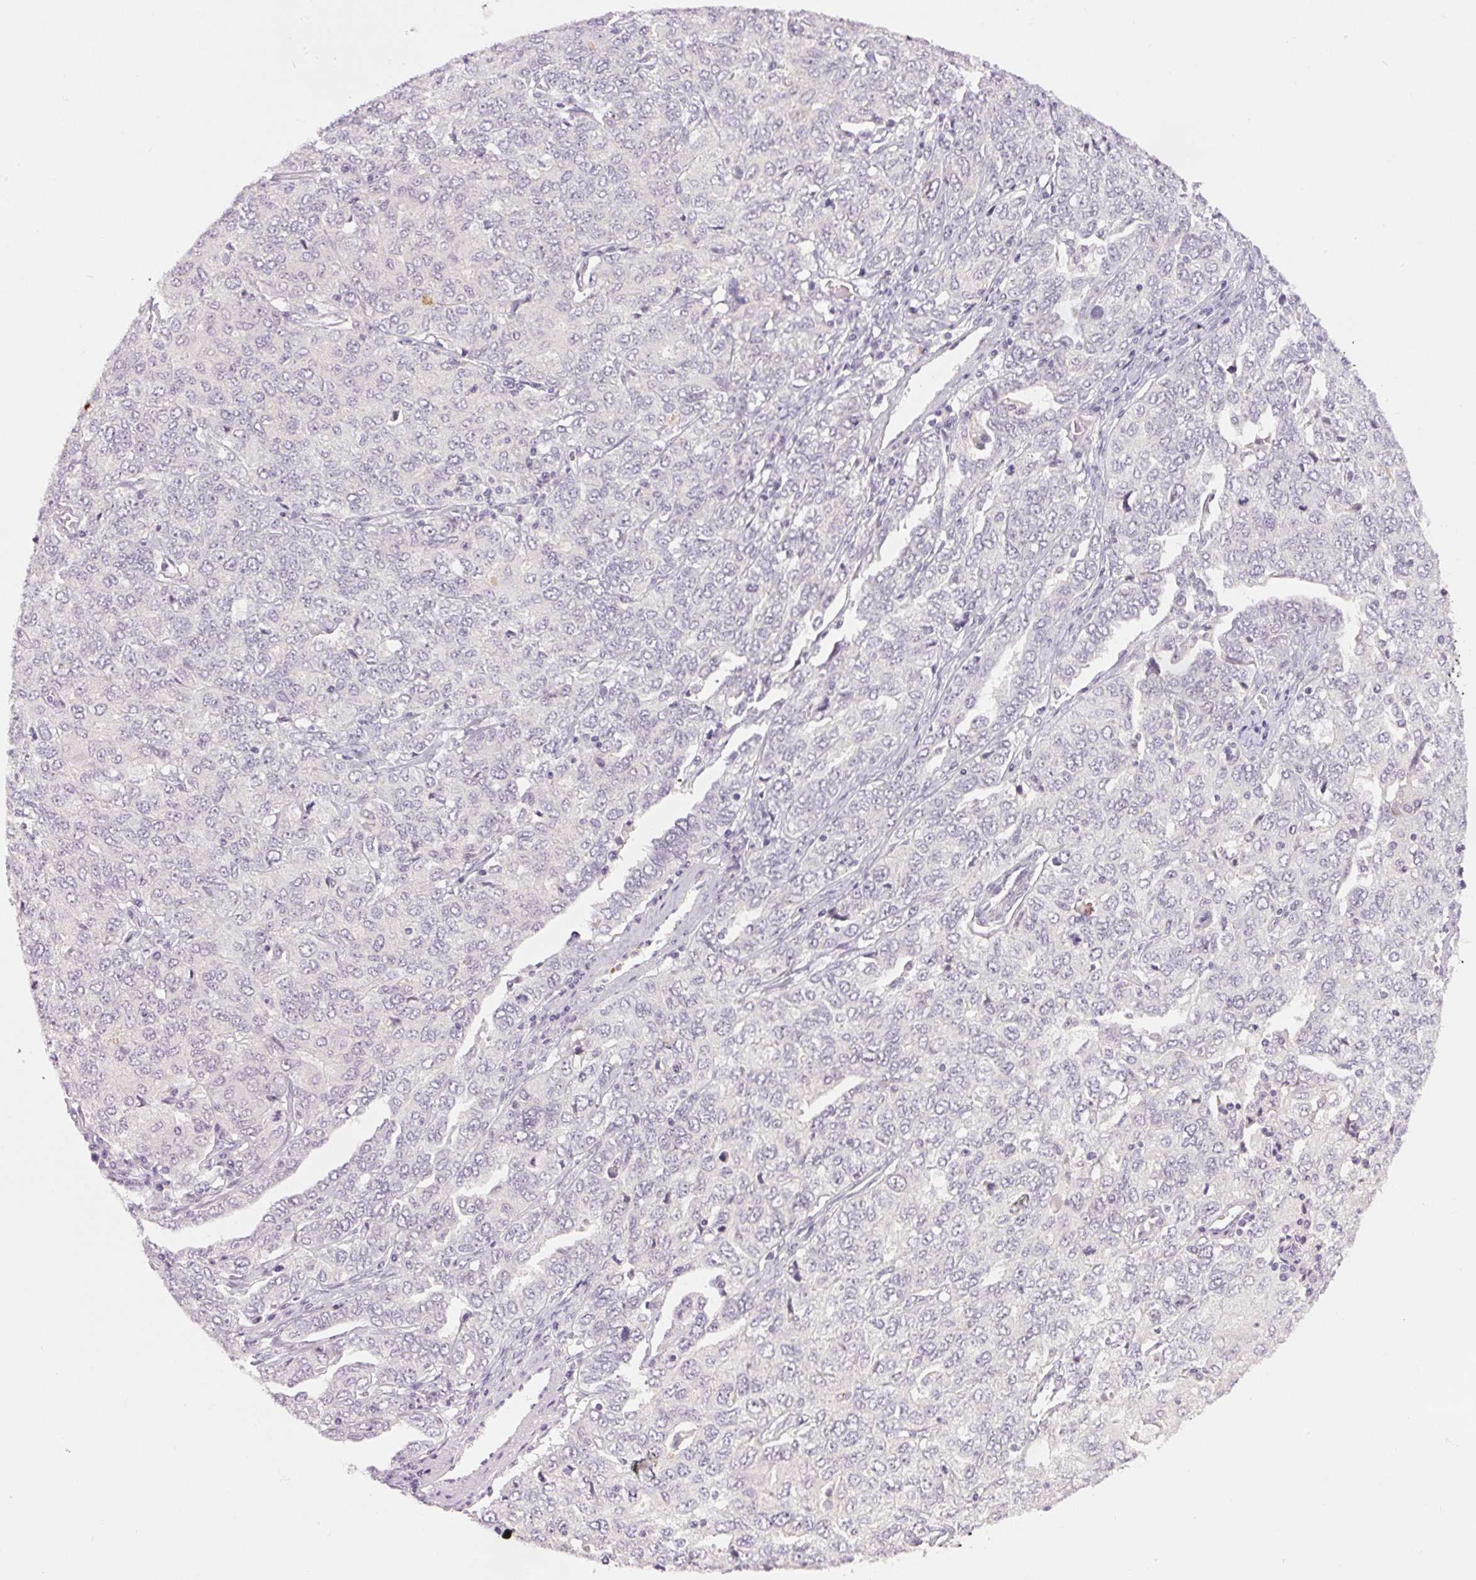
{"staining": {"intensity": "negative", "quantity": "none", "location": "none"}, "tissue": "ovarian cancer", "cell_type": "Tumor cells", "image_type": "cancer", "snomed": [{"axis": "morphology", "description": "Carcinoma, endometroid"}, {"axis": "topography", "description": "Ovary"}], "caption": "Immunohistochemistry (IHC) photomicrograph of neoplastic tissue: human ovarian endometroid carcinoma stained with DAB (3,3'-diaminobenzidine) shows no significant protein staining in tumor cells.", "gene": "SGF29", "patient": {"sex": "female", "age": 62}}